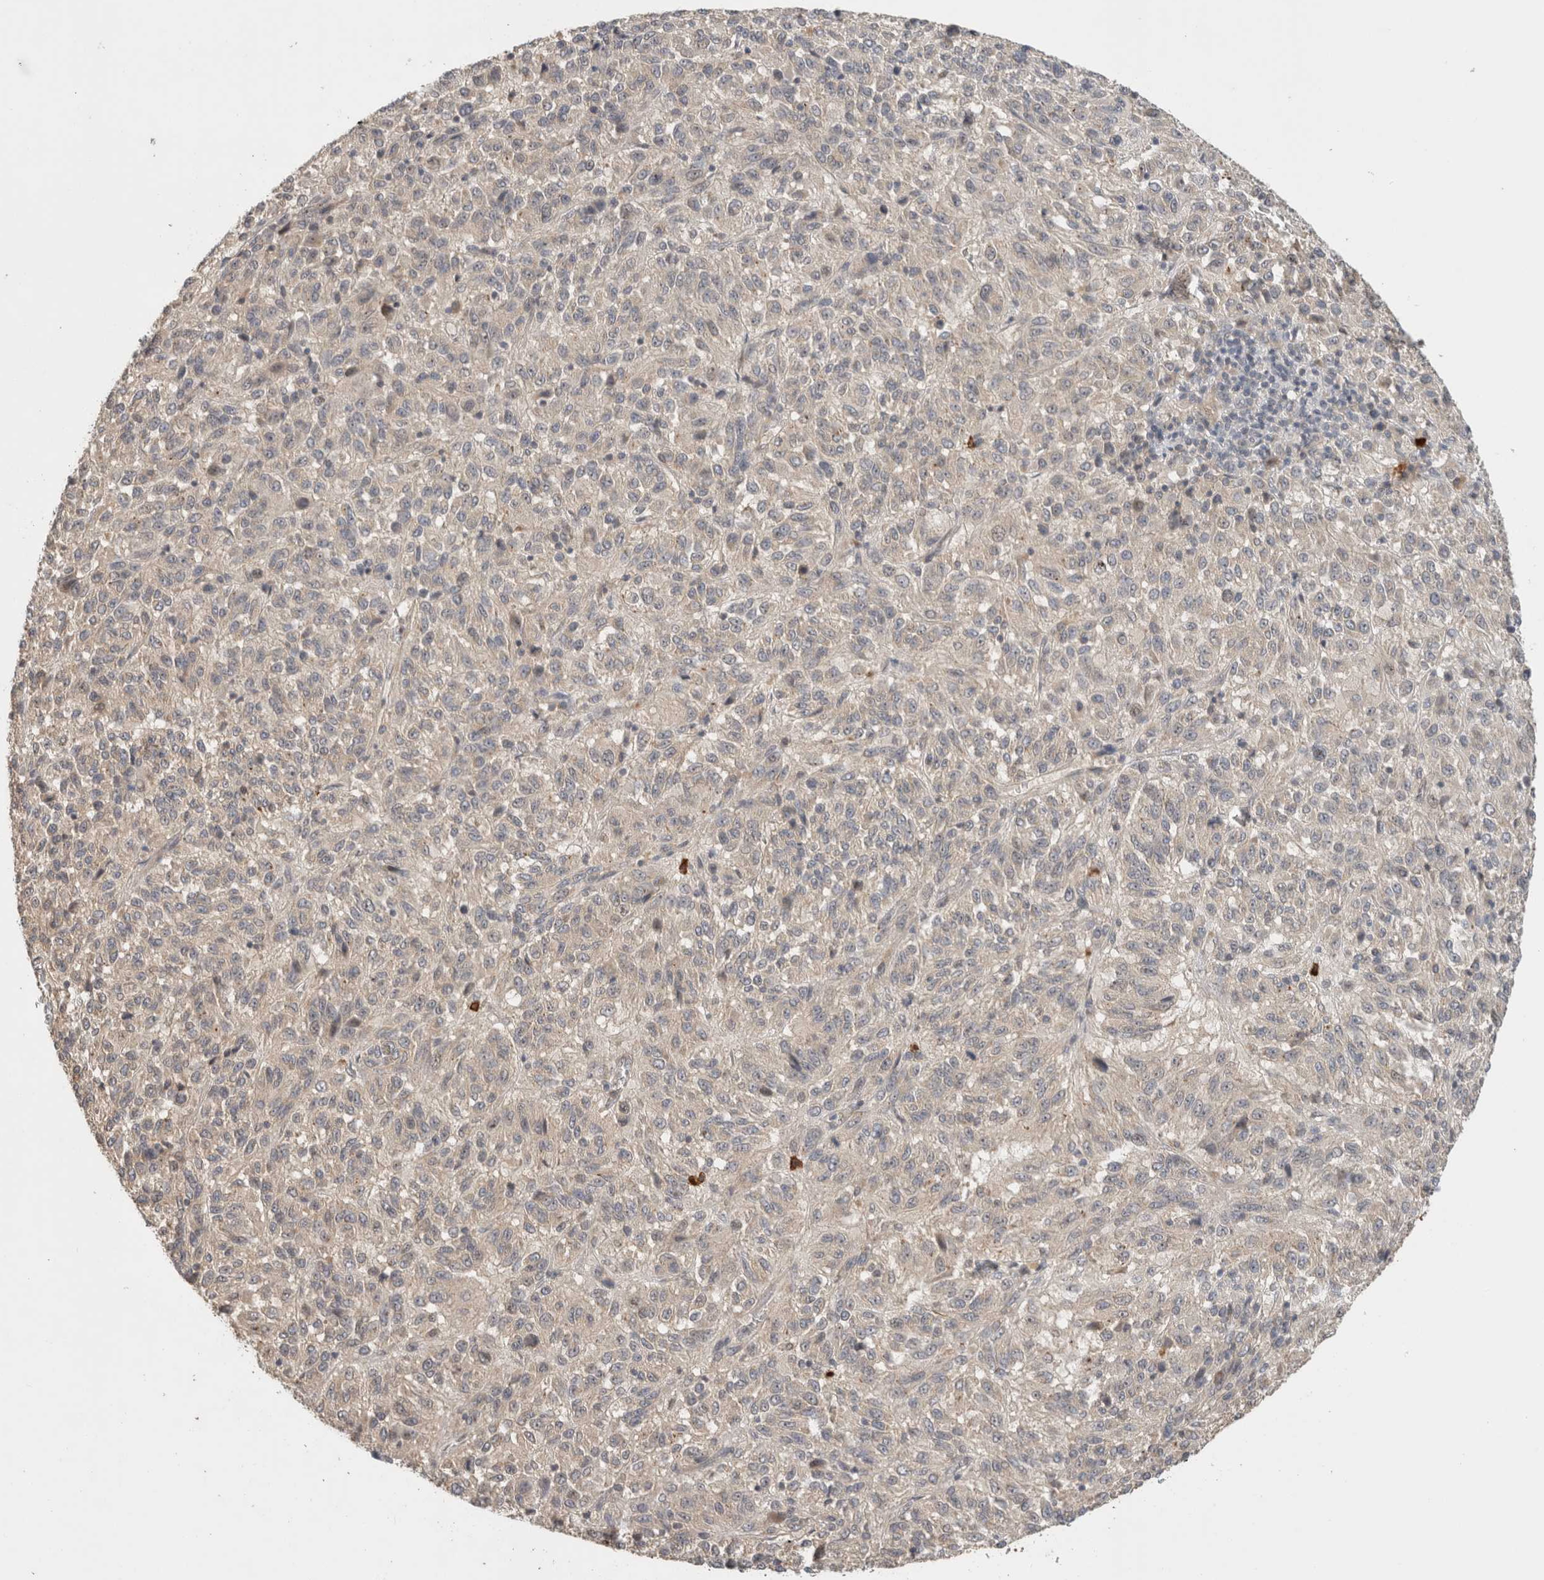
{"staining": {"intensity": "negative", "quantity": "none", "location": "none"}, "tissue": "melanoma", "cell_type": "Tumor cells", "image_type": "cancer", "snomed": [{"axis": "morphology", "description": "Malignant melanoma, Metastatic site"}, {"axis": "topography", "description": "Lung"}], "caption": "DAB (3,3'-diaminobenzidine) immunohistochemical staining of human melanoma shows no significant expression in tumor cells.", "gene": "PUM1", "patient": {"sex": "male", "age": 64}}